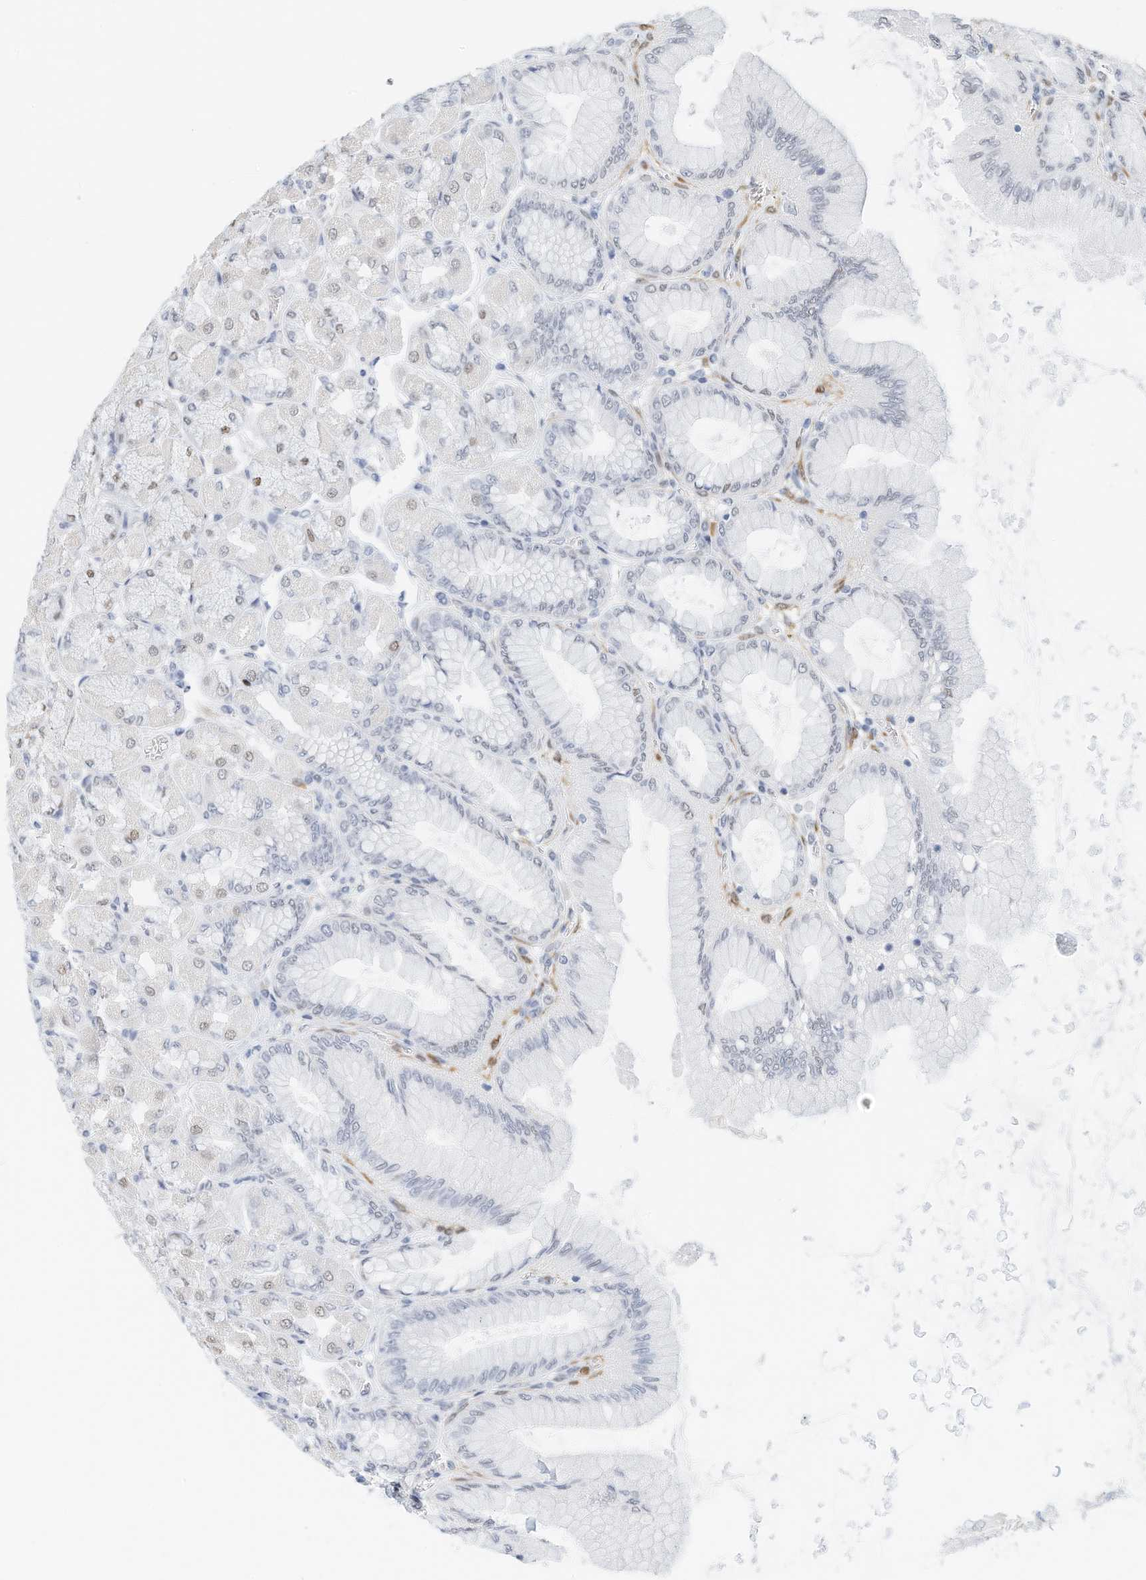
{"staining": {"intensity": "weak", "quantity": "<25%", "location": "nuclear"}, "tissue": "stomach", "cell_type": "Glandular cells", "image_type": "normal", "snomed": [{"axis": "morphology", "description": "Normal tissue, NOS"}, {"axis": "topography", "description": "Stomach, upper"}], "caption": "DAB immunohistochemical staining of normal stomach shows no significant positivity in glandular cells.", "gene": "ARHGAP28", "patient": {"sex": "female", "age": 56}}